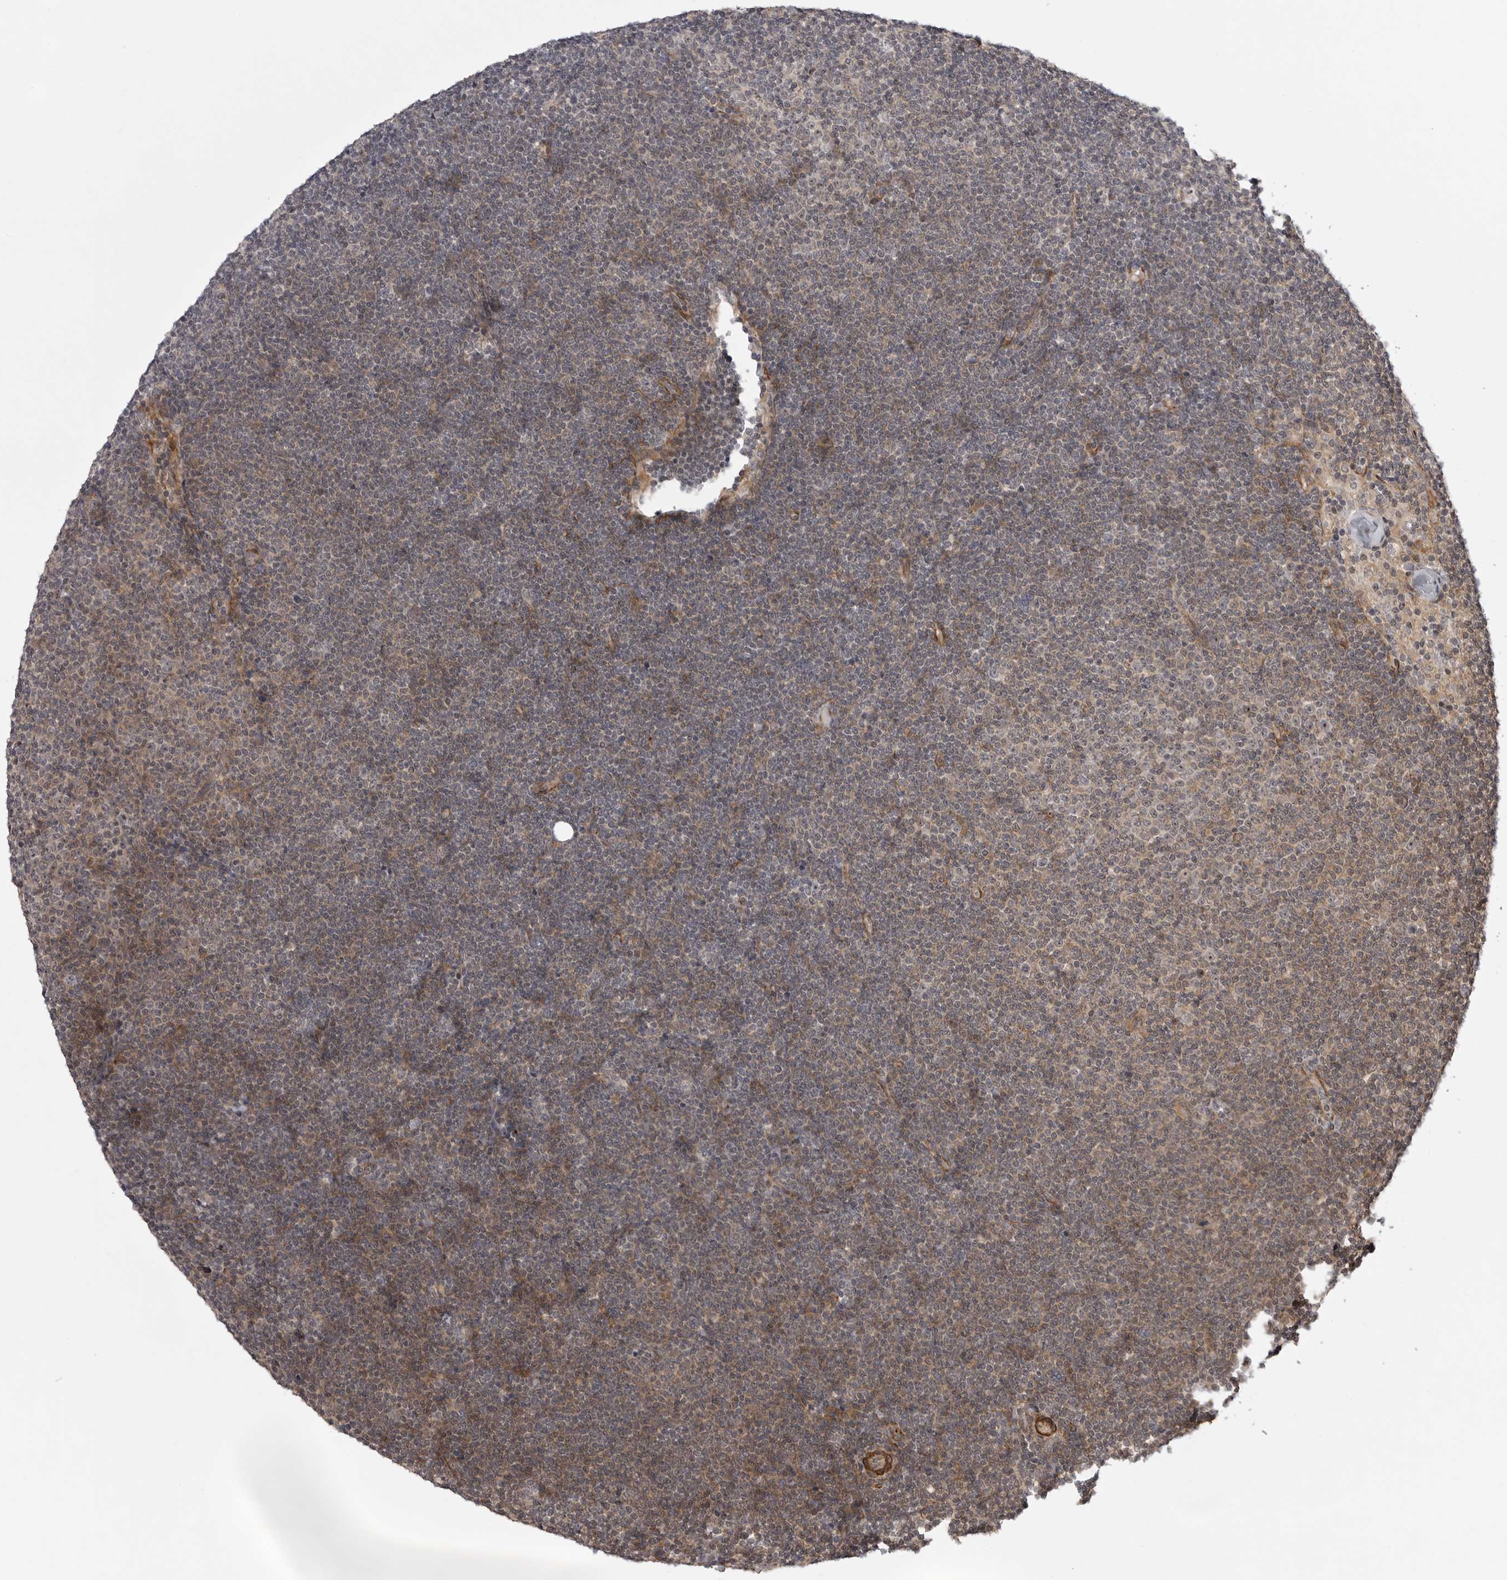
{"staining": {"intensity": "weak", "quantity": "25%-75%", "location": "cytoplasmic/membranous"}, "tissue": "lymphoma", "cell_type": "Tumor cells", "image_type": "cancer", "snomed": [{"axis": "morphology", "description": "Malignant lymphoma, non-Hodgkin's type, Low grade"}, {"axis": "topography", "description": "Lymph node"}], "caption": "The photomicrograph reveals a brown stain indicating the presence of a protein in the cytoplasmic/membranous of tumor cells in lymphoma.", "gene": "TUT4", "patient": {"sex": "female", "age": 53}}